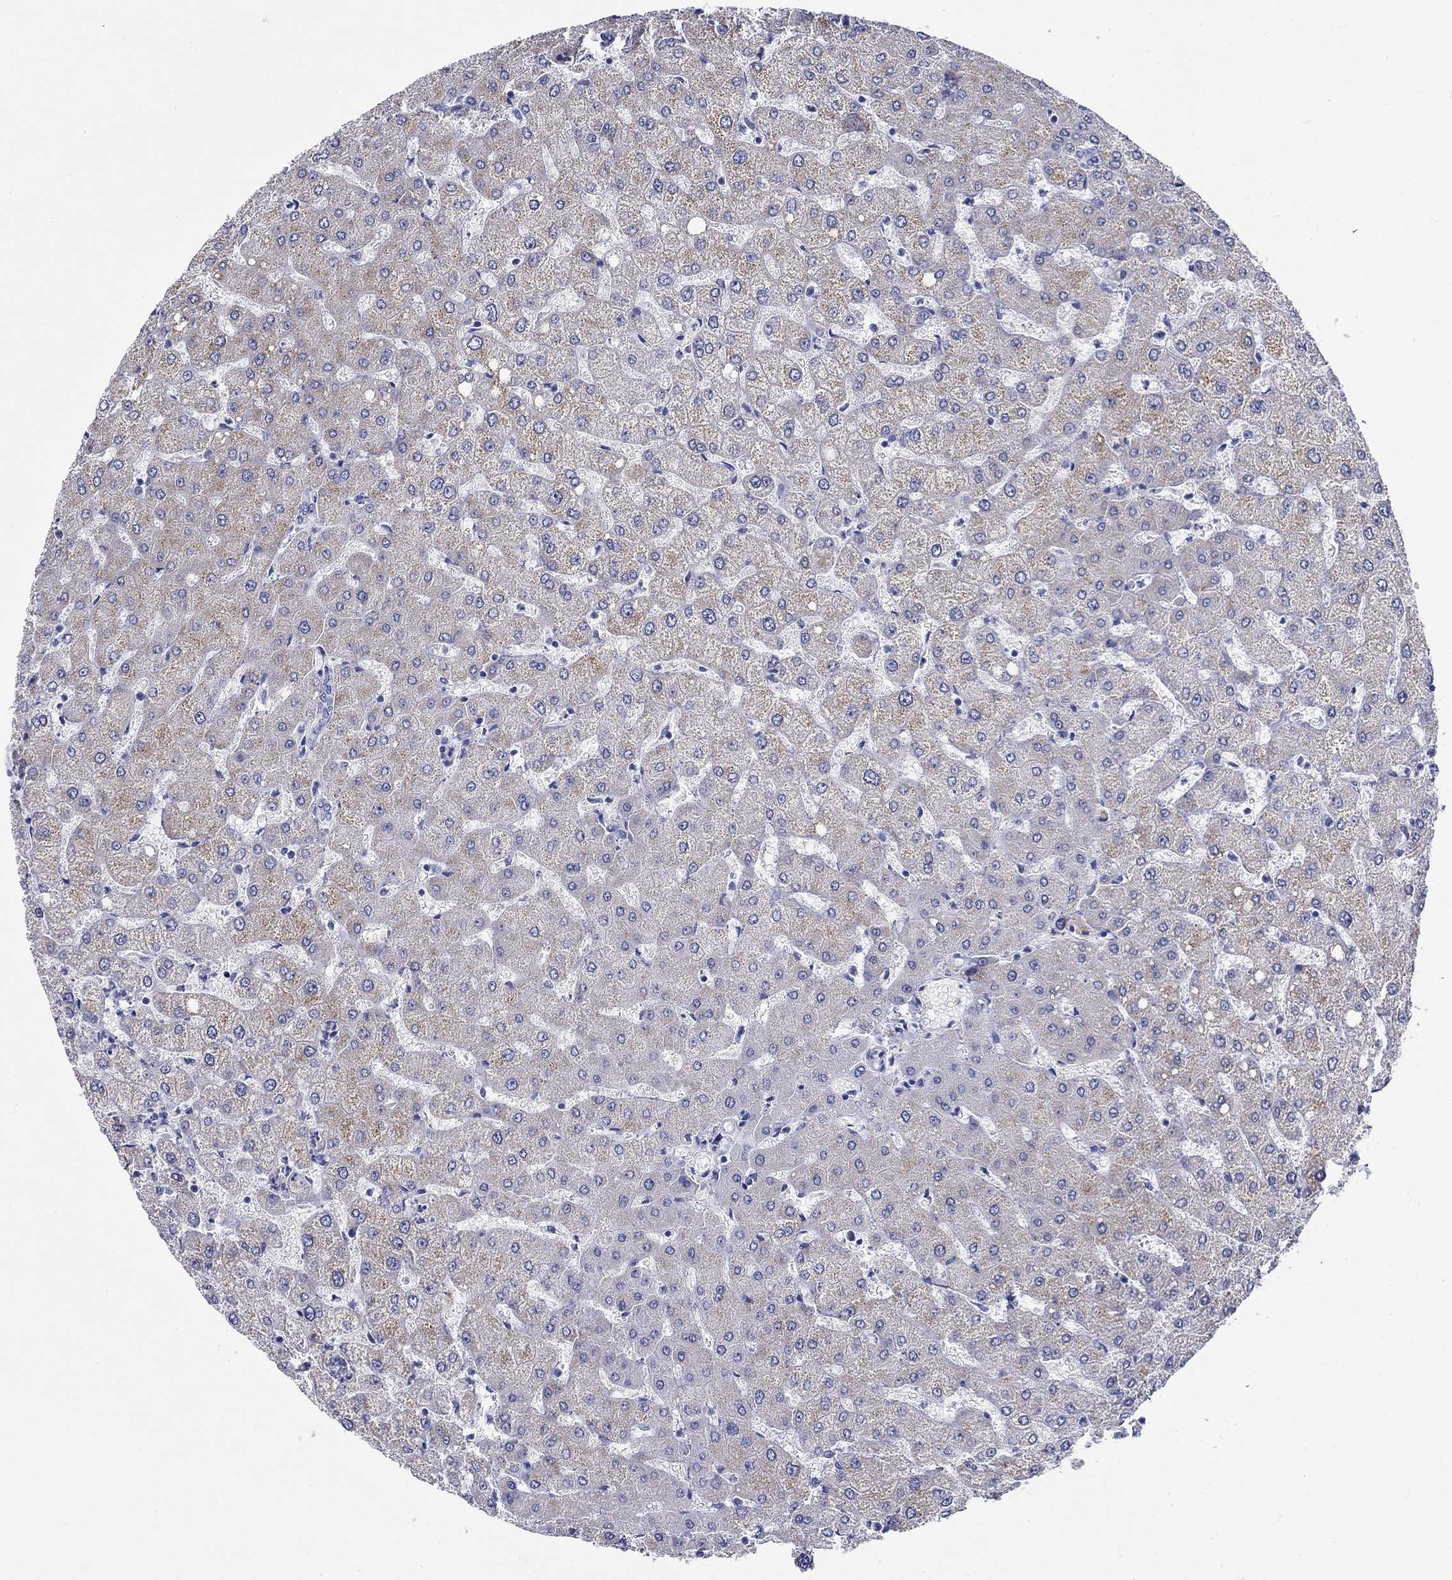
{"staining": {"intensity": "negative", "quantity": "none", "location": "none"}, "tissue": "liver", "cell_type": "Cholangiocytes", "image_type": "normal", "snomed": [{"axis": "morphology", "description": "Normal tissue, NOS"}, {"axis": "topography", "description": "Liver"}], "caption": "Histopathology image shows no protein staining in cholangiocytes of benign liver. (DAB IHC, high magnification).", "gene": "CRYGS", "patient": {"sex": "female", "age": 54}}